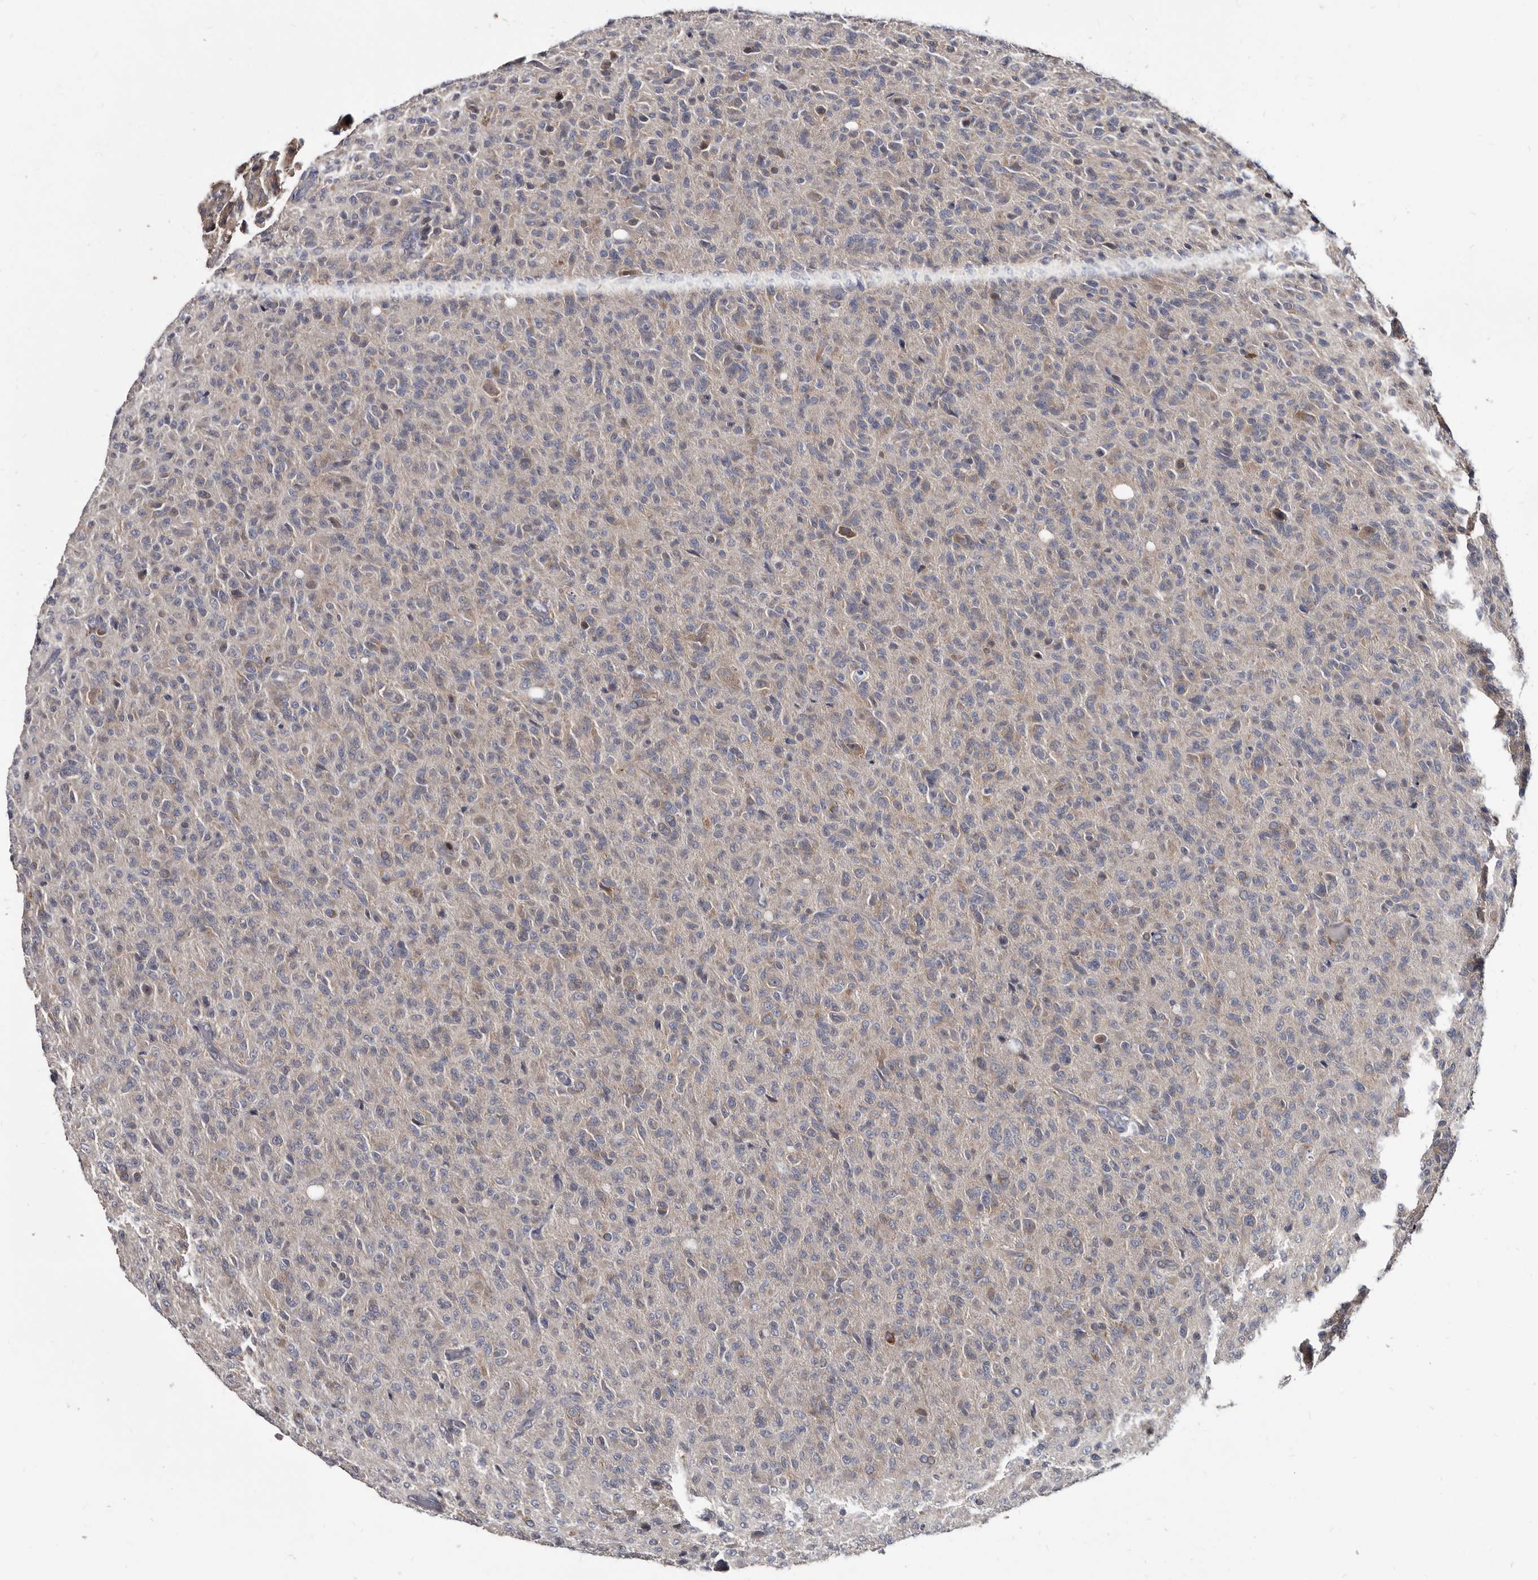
{"staining": {"intensity": "weak", "quantity": "<25%", "location": "cytoplasmic/membranous"}, "tissue": "glioma", "cell_type": "Tumor cells", "image_type": "cancer", "snomed": [{"axis": "morphology", "description": "Glioma, malignant, High grade"}, {"axis": "topography", "description": "Brain"}], "caption": "Glioma was stained to show a protein in brown. There is no significant positivity in tumor cells.", "gene": "ABCF2", "patient": {"sex": "female", "age": 57}}